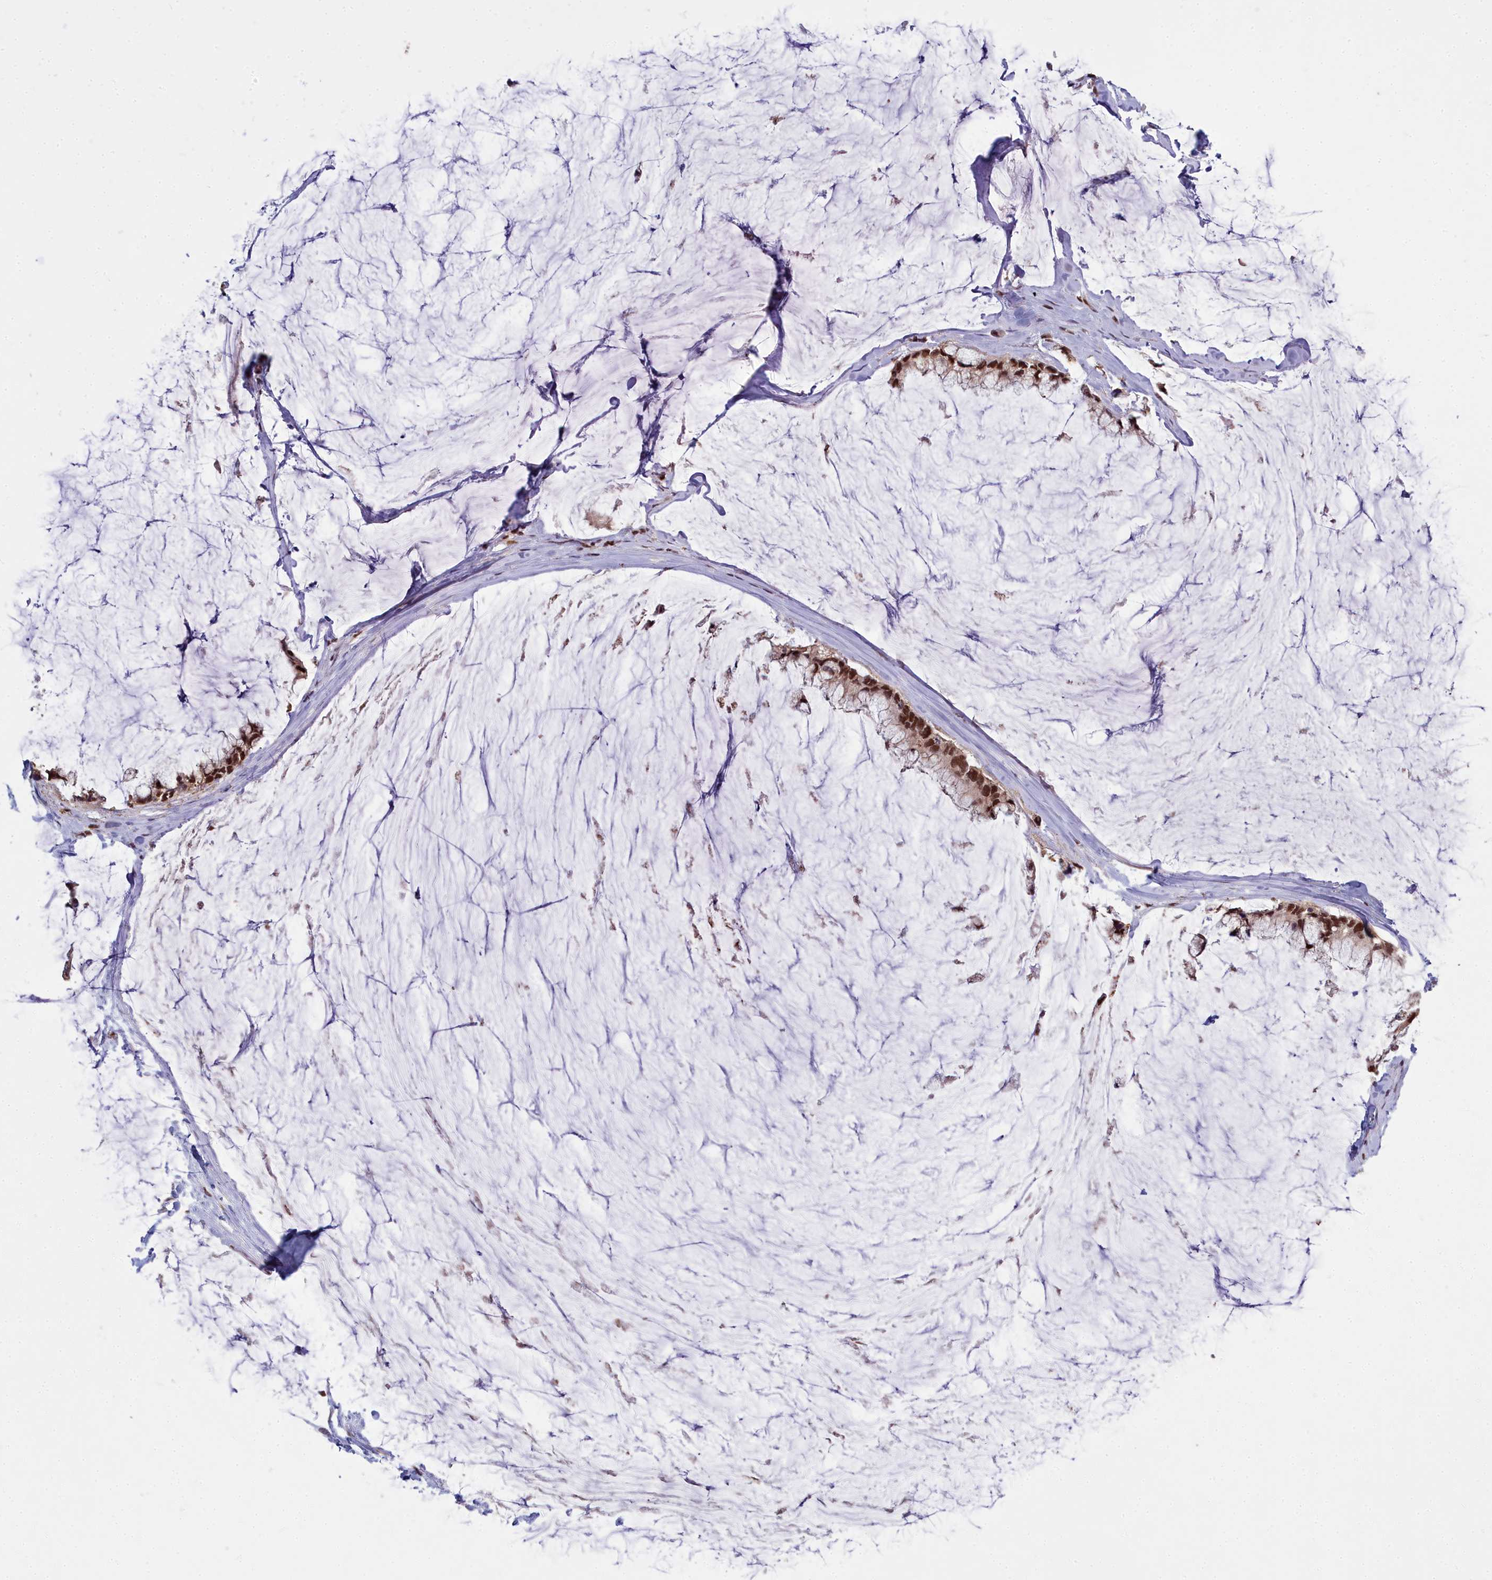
{"staining": {"intensity": "moderate", "quantity": ">75%", "location": "nuclear"}, "tissue": "ovarian cancer", "cell_type": "Tumor cells", "image_type": "cancer", "snomed": [{"axis": "morphology", "description": "Cystadenocarcinoma, mucinous, NOS"}, {"axis": "topography", "description": "Ovary"}], "caption": "Ovarian mucinous cystadenocarcinoma tissue exhibits moderate nuclear expression in about >75% of tumor cells, visualized by immunohistochemistry.", "gene": "GMEB1", "patient": {"sex": "female", "age": 39}}